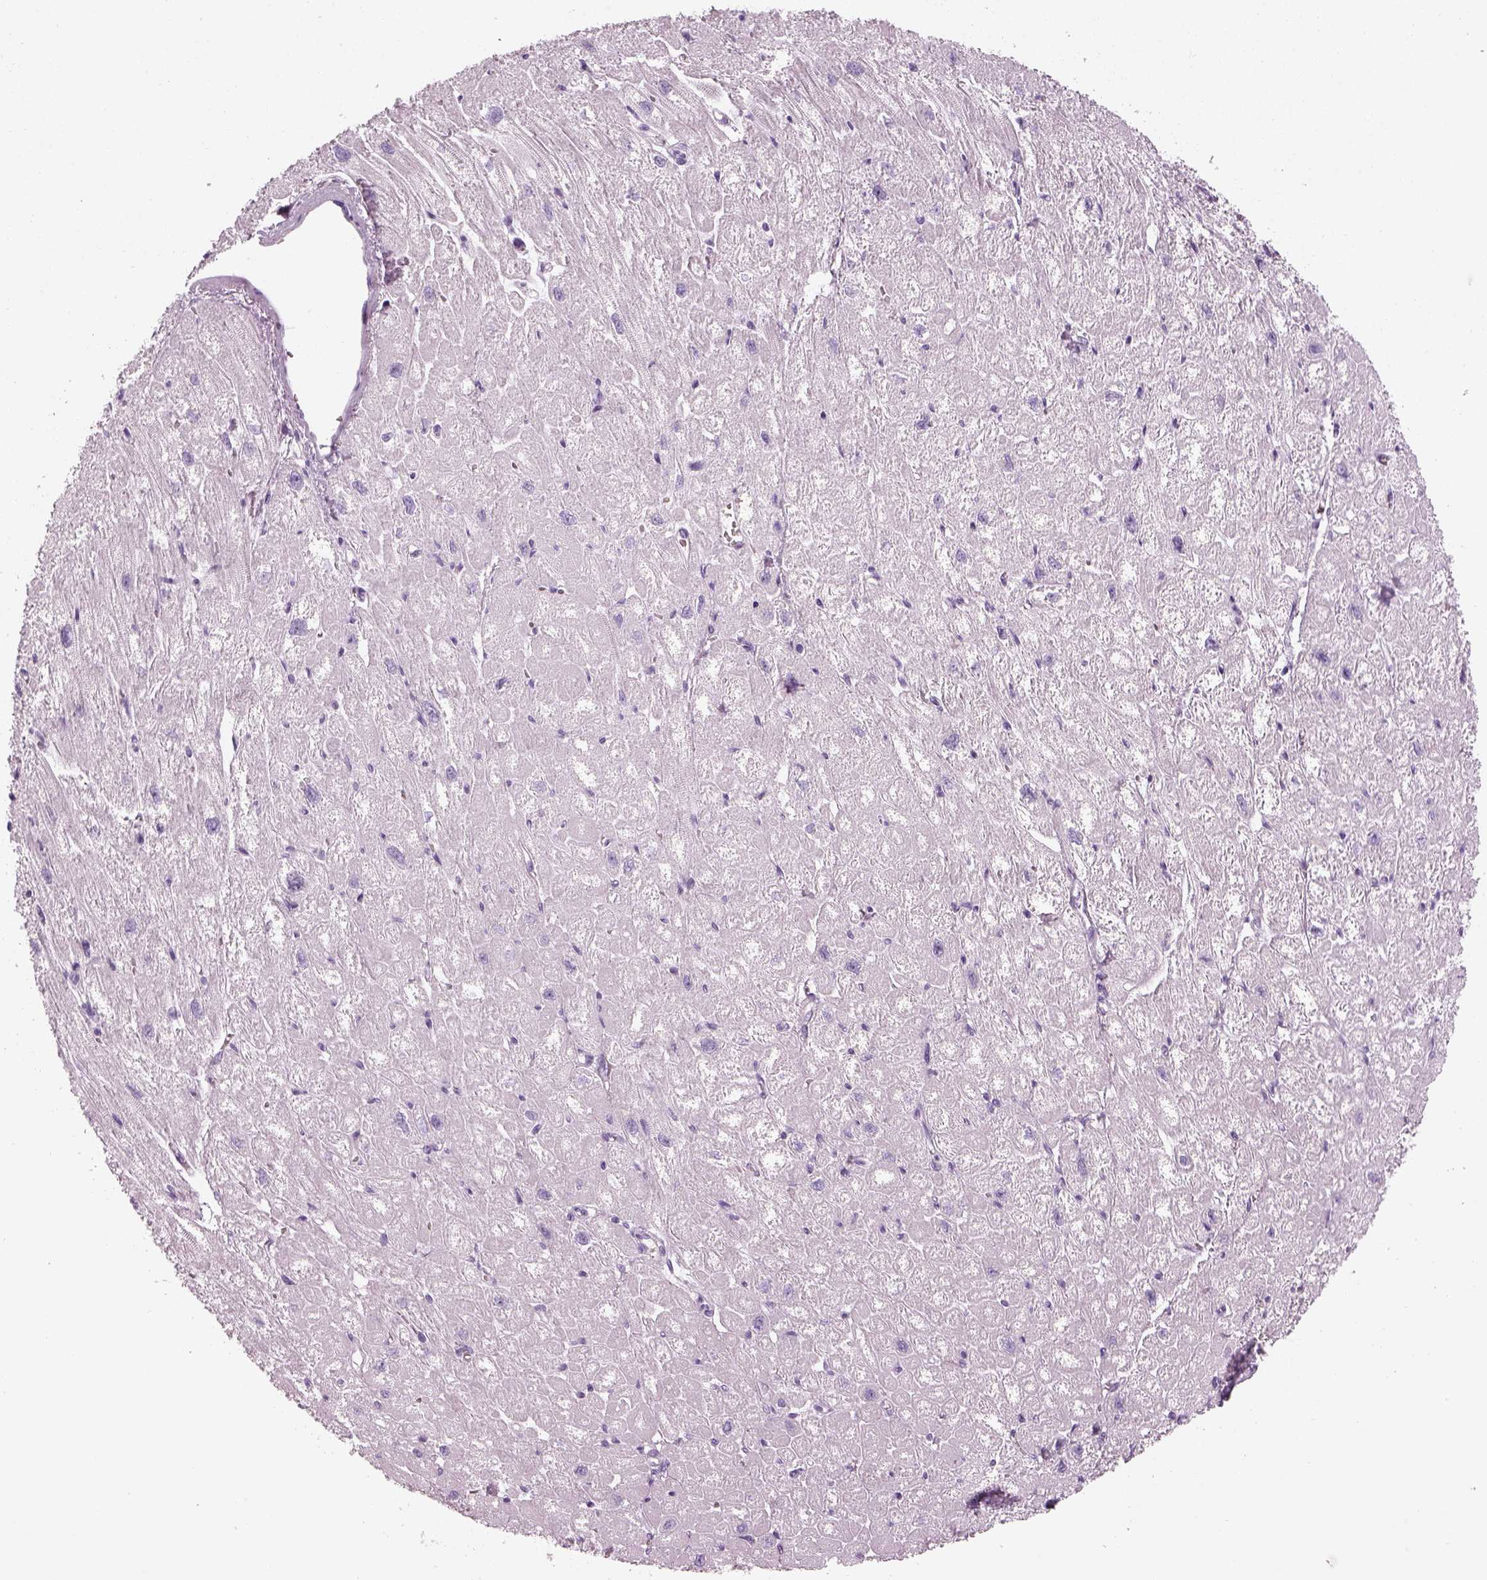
{"staining": {"intensity": "negative", "quantity": "none", "location": "none"}, "tissue": "heart muscle", "cell_type": "Cardiomyocytes", "image_type": "normal", "snomed": [{"axis": "morphology", "description": "Normal tissue, NOS"}, {"axis": "topography", "description": "Heart"}], "caption": "A high-resolution image shows immunohistochemistry (IHC) staining of unremarkable heart muscle, which shows no significant staining in cardiomyocytes.", "gene": "SAG", "patient": {"sex": "male", "age": 61}}